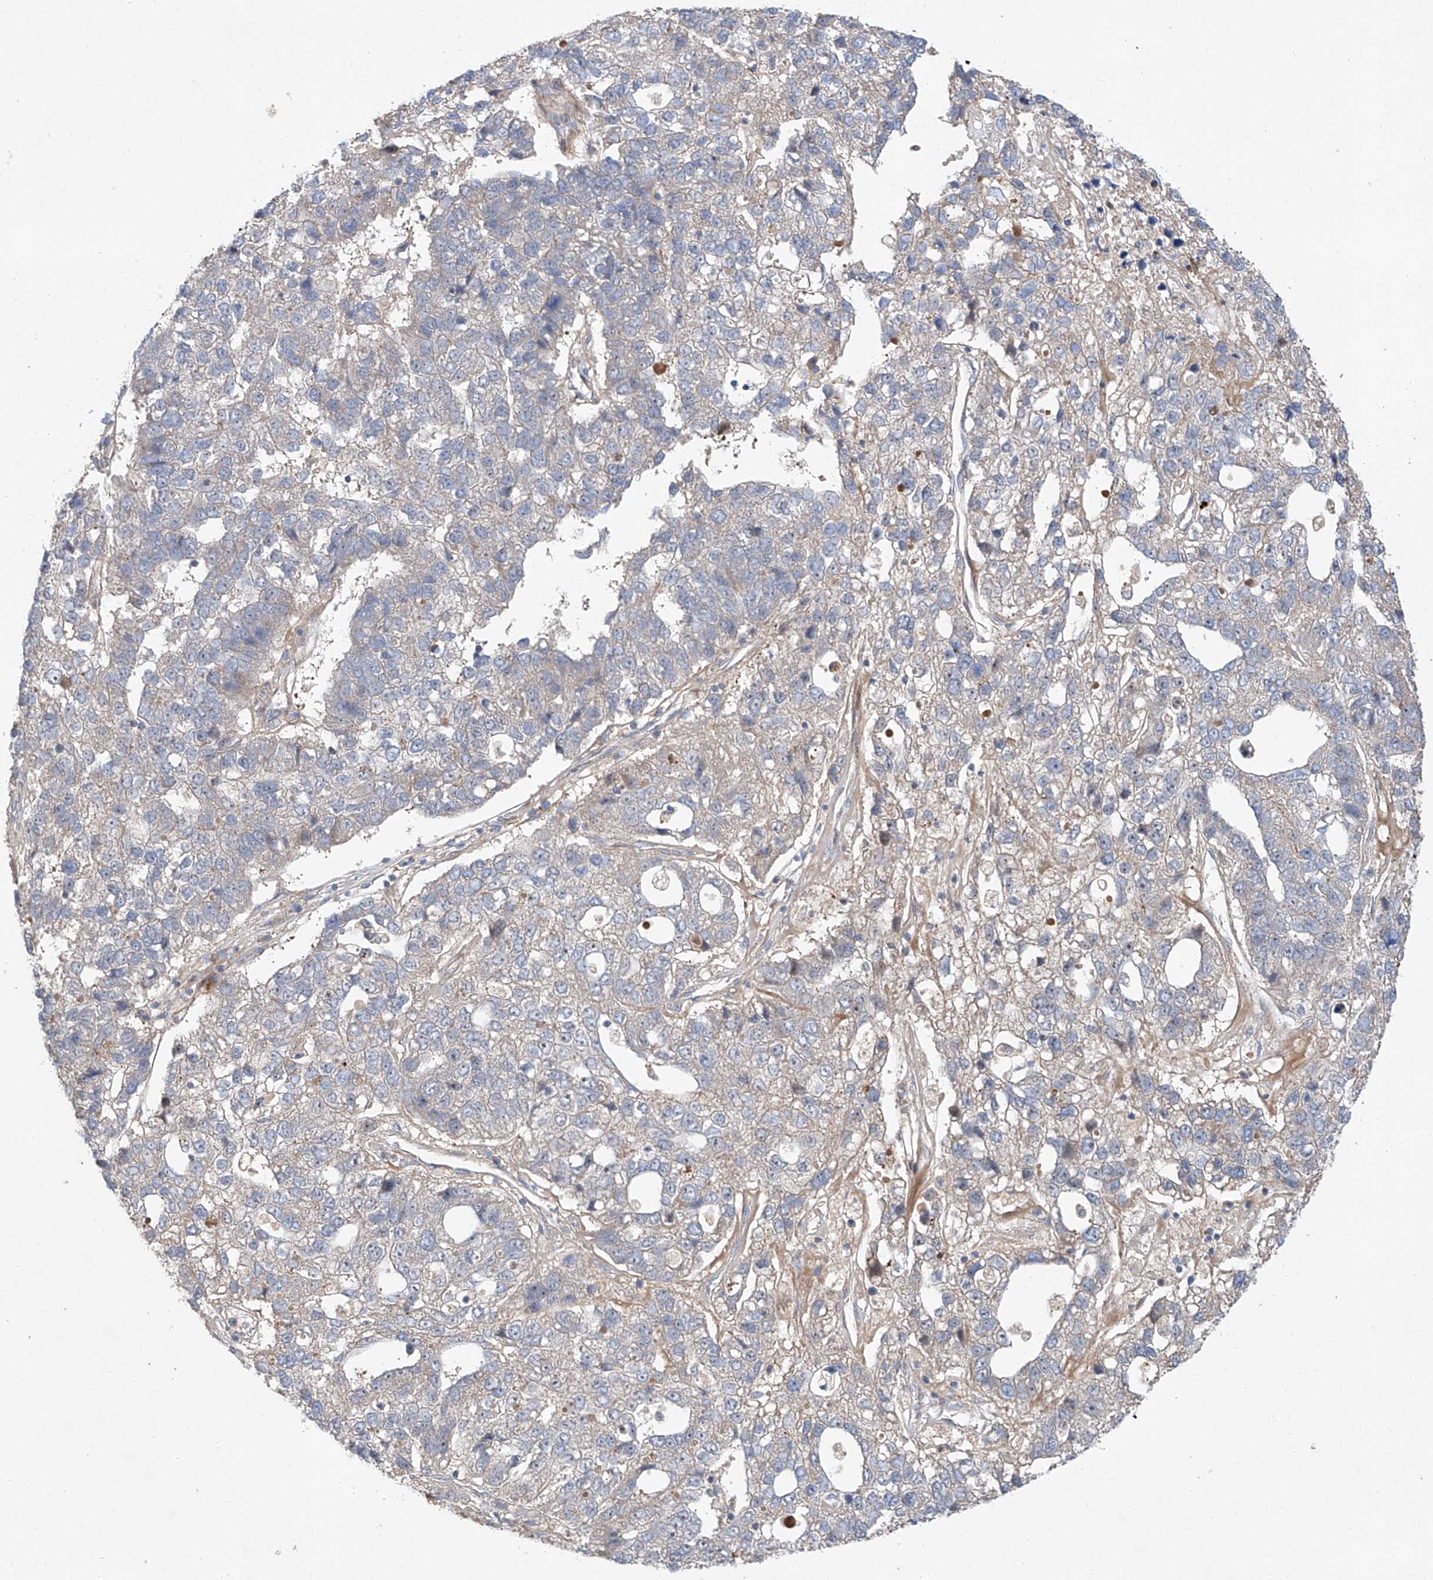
{"staining": {"intensity": "negative", "quantity": "none", "location": "none"}, "tissue": "pancreatic cancer", "cell_type": "Tumor cells", "image_type": "cancer", "snomed": [{"axis": "morphology", "description": "Adenocarcinoma, NOS"}, {"axis": "topography", "description": "Pancreas"}], "caption": "DAB immunohistochemical staining of human pancreatic cancer (adenocarcinoma) displays no significant expression in tumor cells.", "gene": "USF3", "patient": {"sex": "female", "age": 61}}